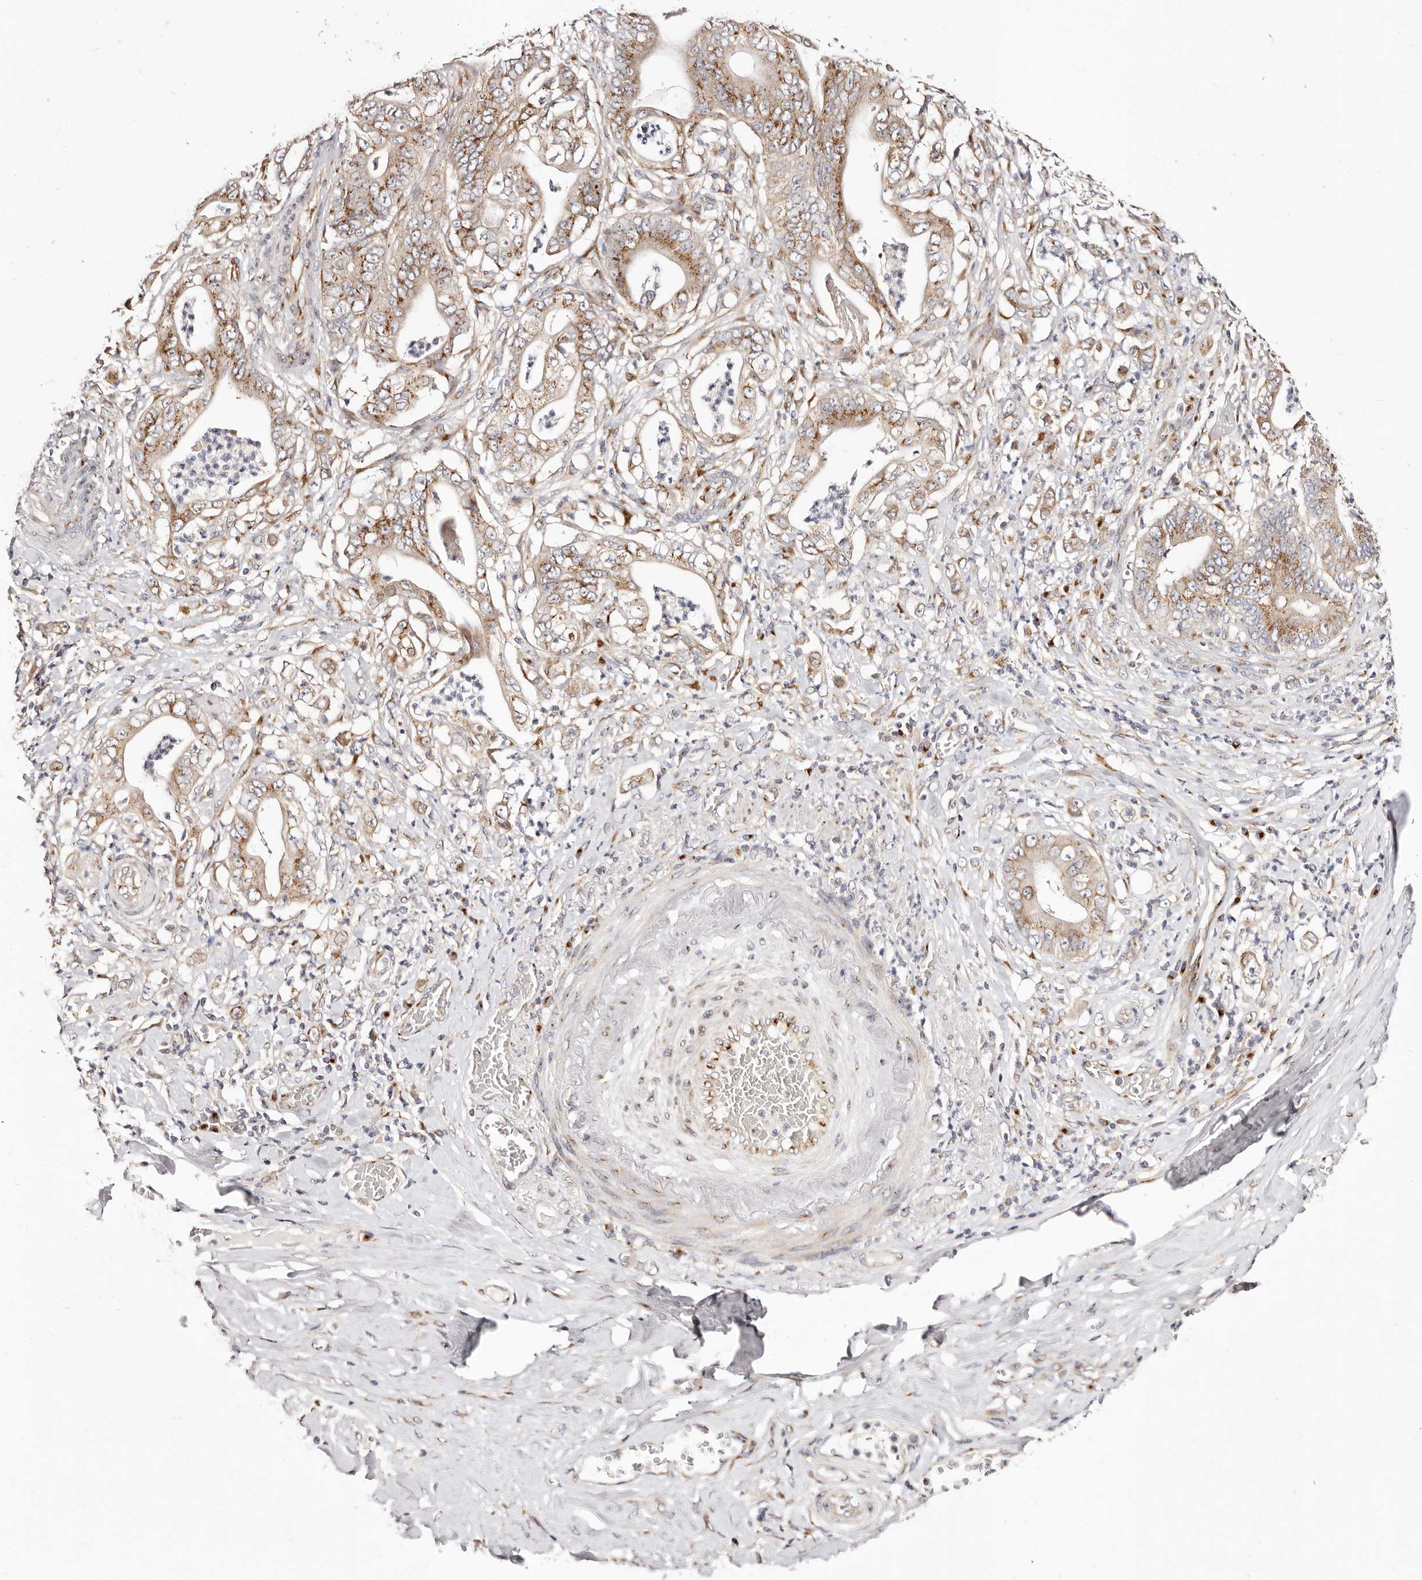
{"staining": {"intensity": "moderate", "quantity": ">75%", "location": "cytoplasmic/membranous"}, "tissue": "stomach cancer", "cell_type": "Tumor cells", "image_type": "cancer", "snomed": [{"axis": "morphology", "description": "Adenocarcinoma, NOS"}, {"axis": "topography", "description": "Stomach"}], "caption": "Immunohistochemical staining of human adenocarcinoma (stomach) displays medium levels of moderate cytoplasmic/membranous protein expression in about >75% of tumor cells. The staining is performed using DAB brown chromogen to label protein expression. The nuclei are counter-stained blue using hematoxylin.", "gene": "MAPK6", "patient": {"sex": "female", "age": 73}}